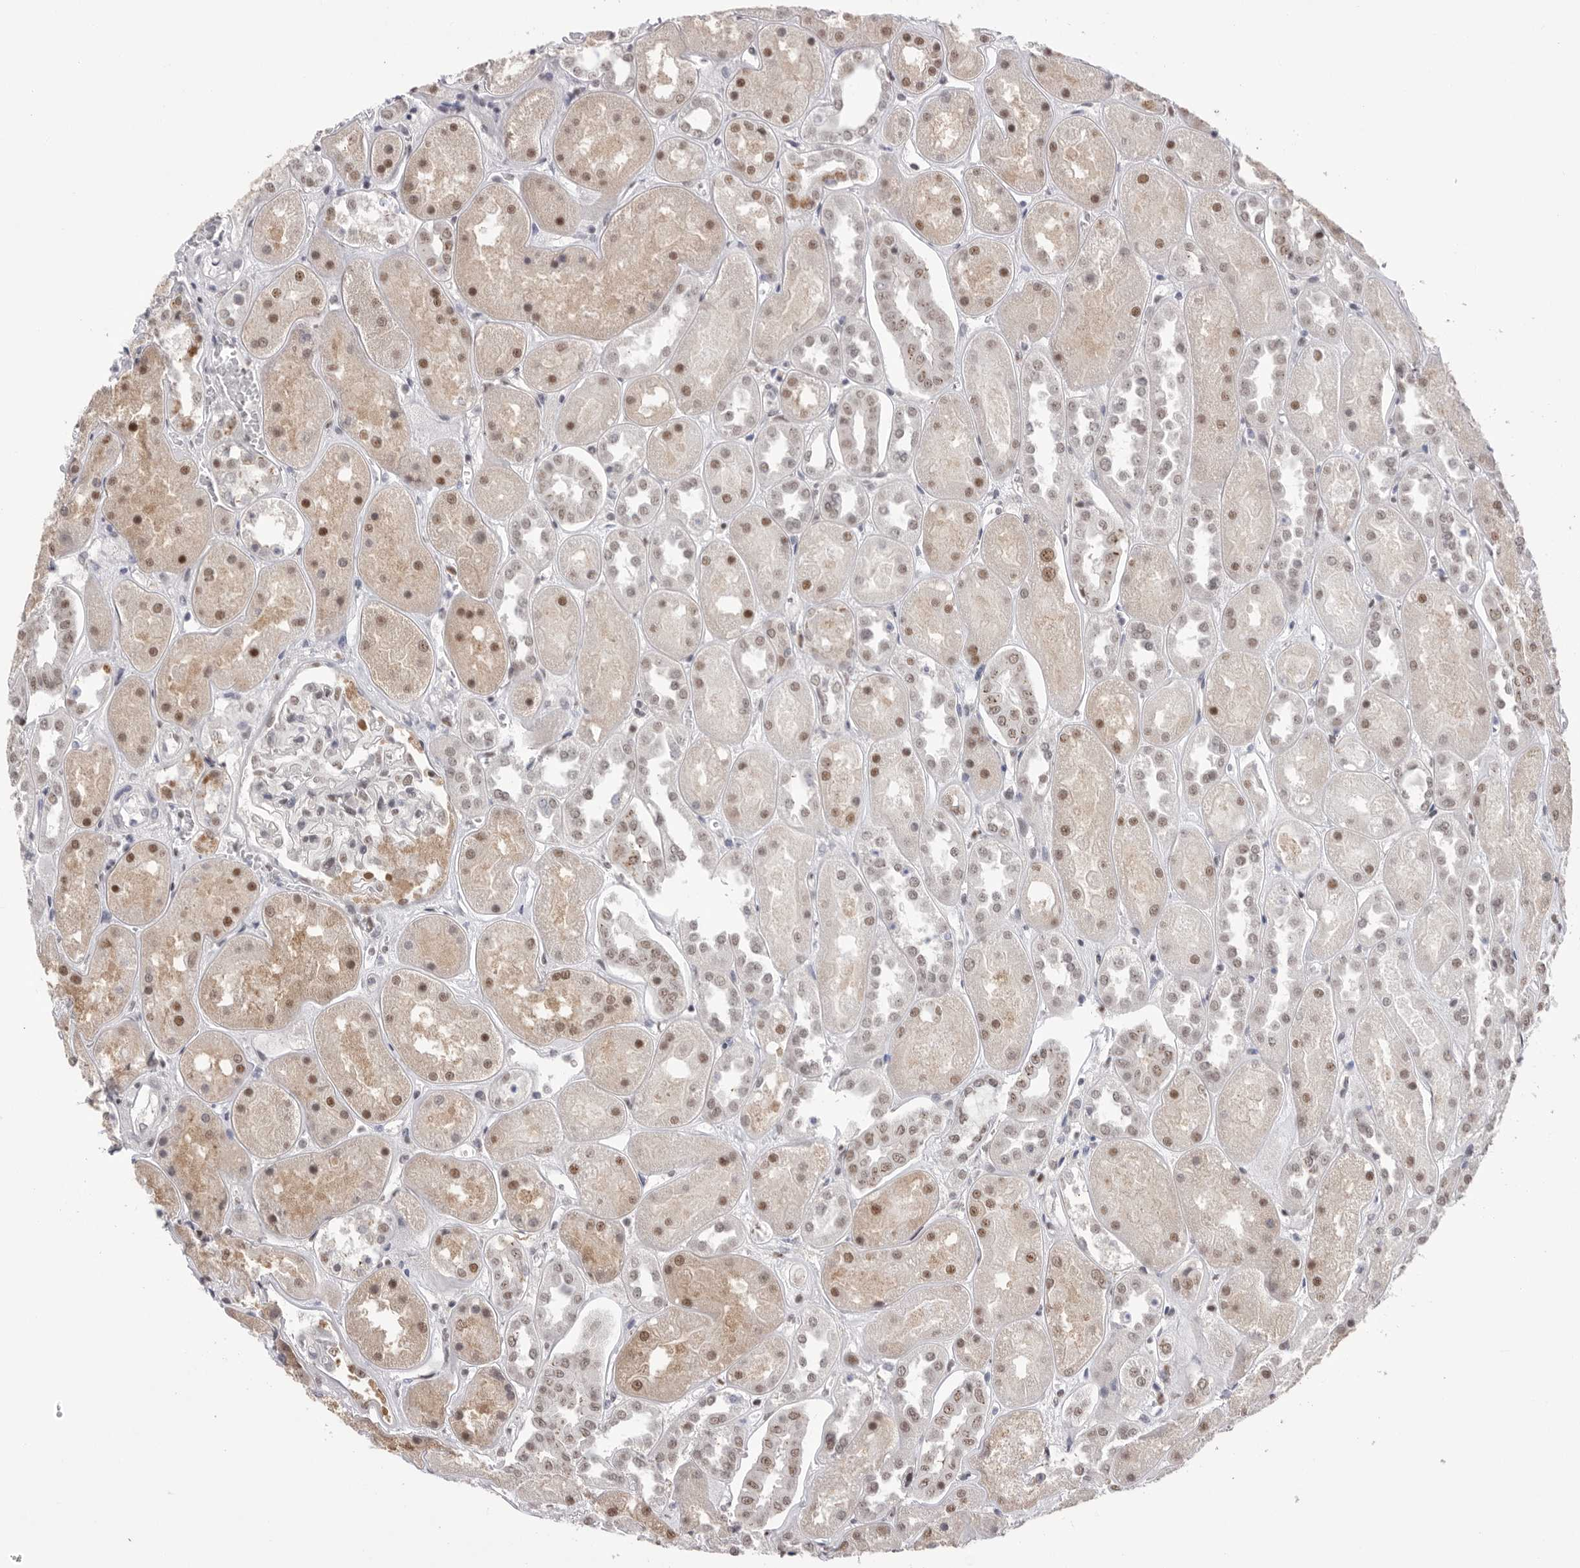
{"staining": {"intensity": "weak", "quantity": "<25%", "location": "nuclear"}, "tissue": "kidney", "cell_type": "Cells in glomeruli", "image_type": "normal", "snomed": [{"axis": "morphology", "description": "Normal tissue, NOS"}, {"axis": "topography", "description": "Kidney"}], "caption": "The photomicrograph reveals no staining of cells in glomeruli in unremarkable kidney.", "gene": "BCLAF3", "patient": {"sex": "male", "age": 70}}